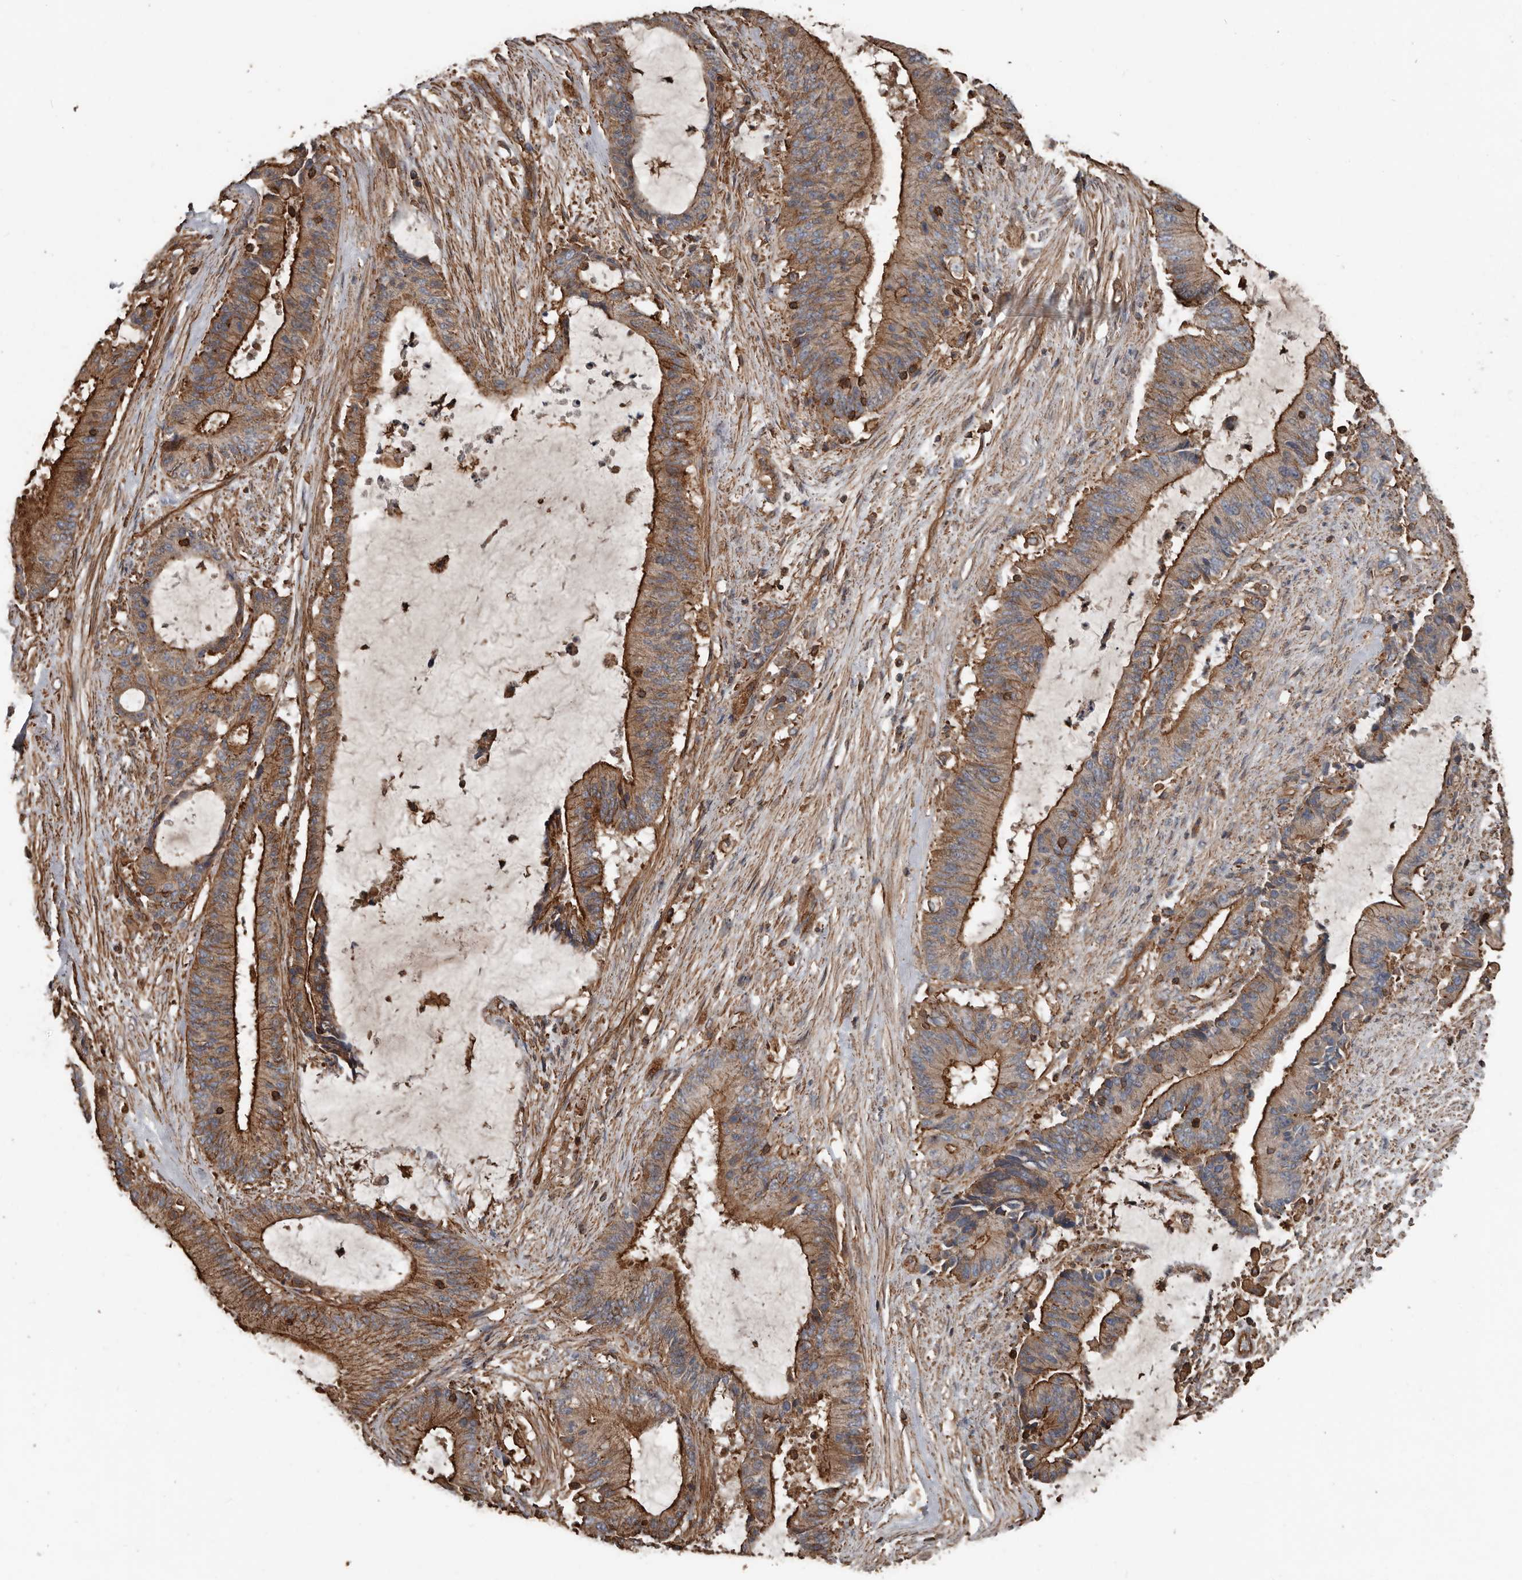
{"staining": {"intensity": "strong", "quantity": "25%-75%", "location": "cytoplasmic/membranous"}, "tissue": "liver cancer", "cell_type": "Tumor cells", "image_type": "cancer", "snomed": [{"axis": "morphology", "description": "Normal tissue, NOS"}, {"axis": "morphology", "description": "Cholangiocarcinoma"}, {"axis": "topography", "description": "Liver"}, {"axis": "topography", "description": "Peripheral nerve tissue"}], "caption": "Liver cancer (cholangiocarcinoma) stained with a protein marker shows strong staining in tumor cells.", "gene": "DENND6B", "patient": {"sex": "female", "age": 73}}